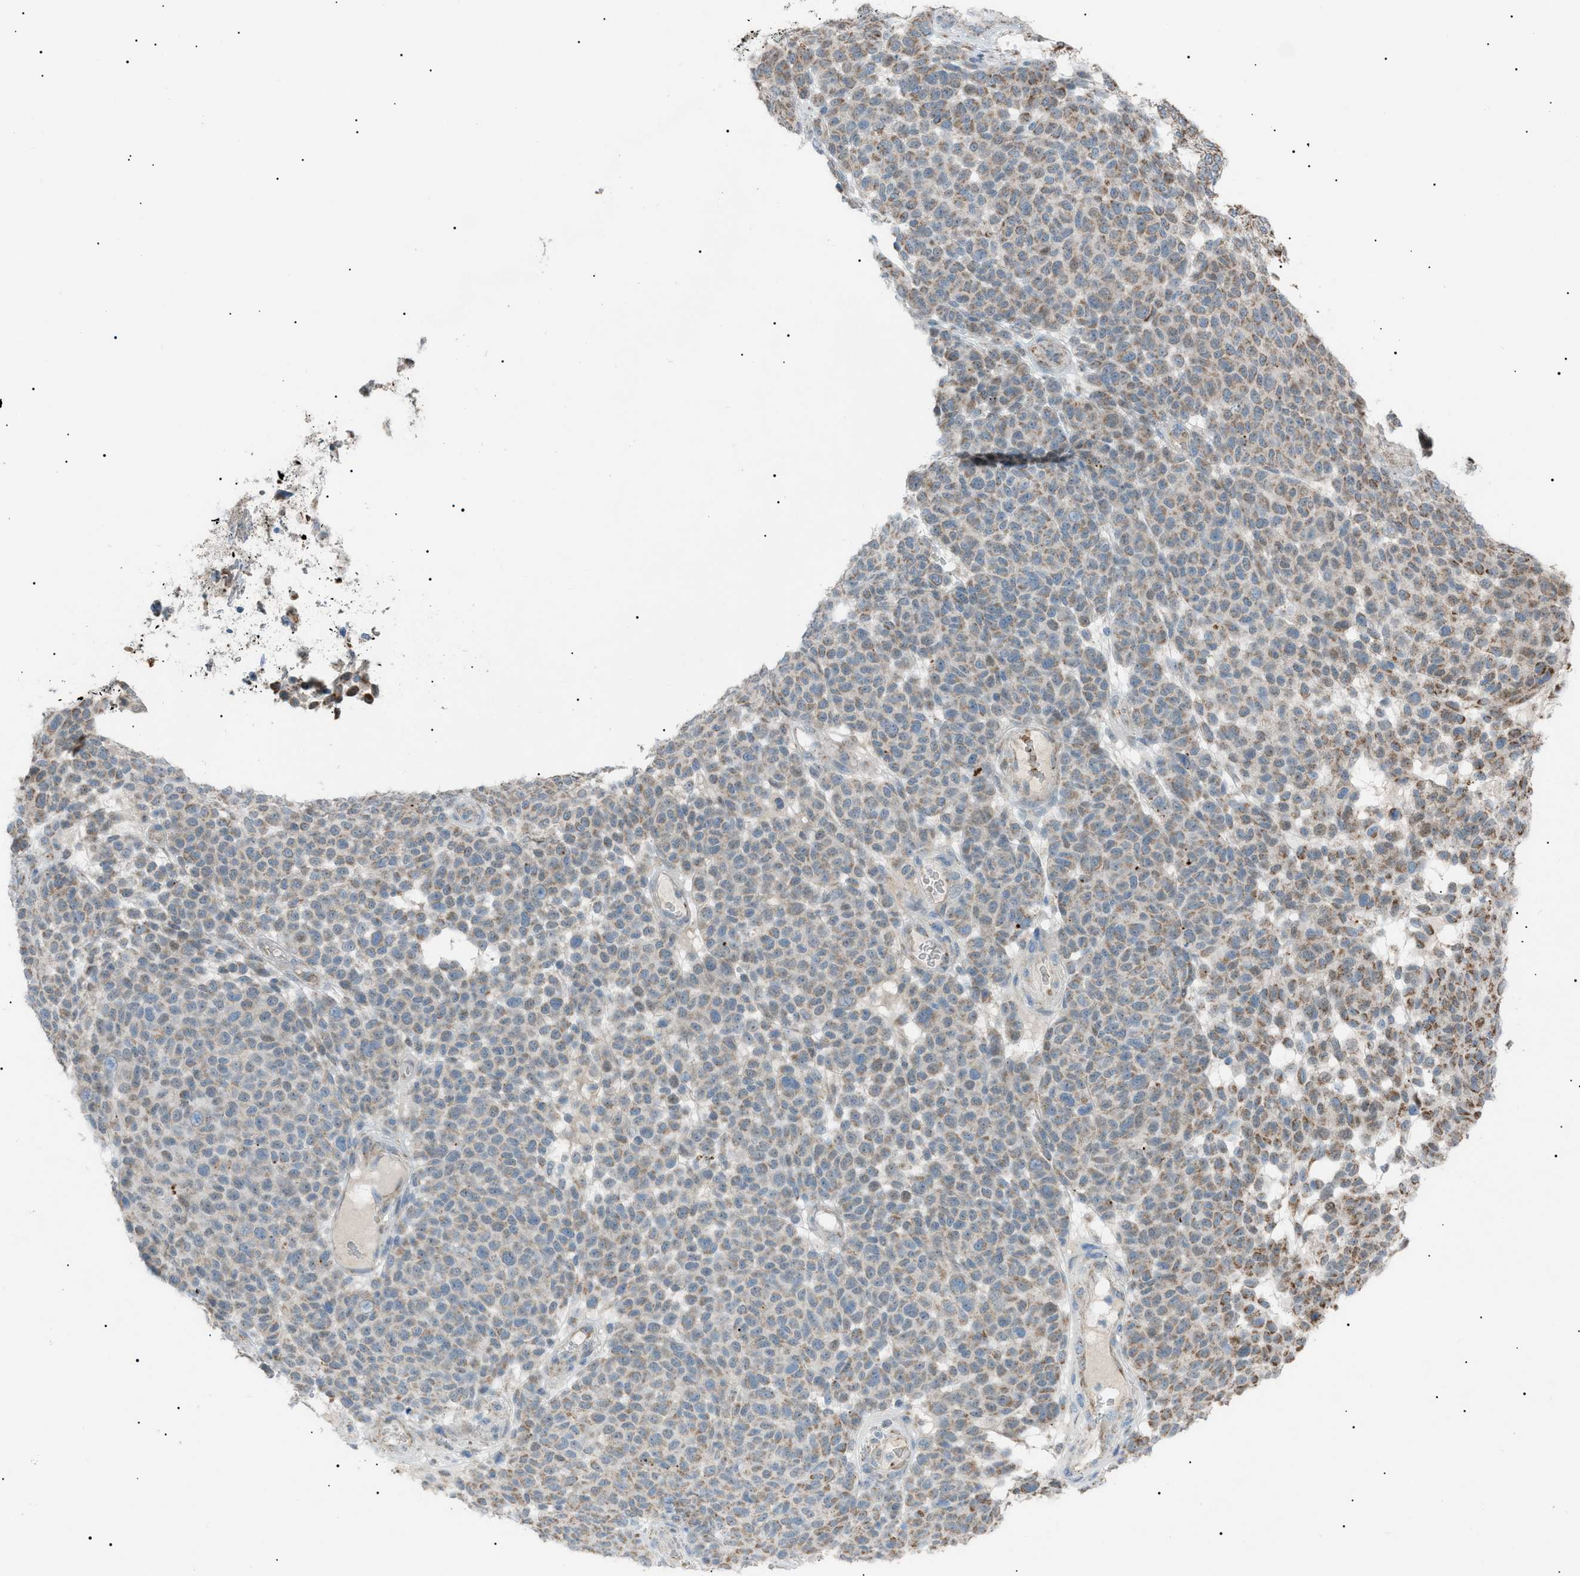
{"staining": {"intensity": "moderate", "quantity": "25%-75%", "location": "cytoplasmic/membranous"}, "tissue": "melanoma", "cell_type": "Tumor cells", "image_type": "cancer", "snomed": [{"axis": "morphology", "description": "Malignant melanoma, NOS"}, {"axis": "topography", "description": "Skin"}], "caption": "Melanoma stained with a protein marker demonstrates moderate staining in tumor cells.", "gene": "ZNF516", "patient": {"sex": "male", "age": 59}}